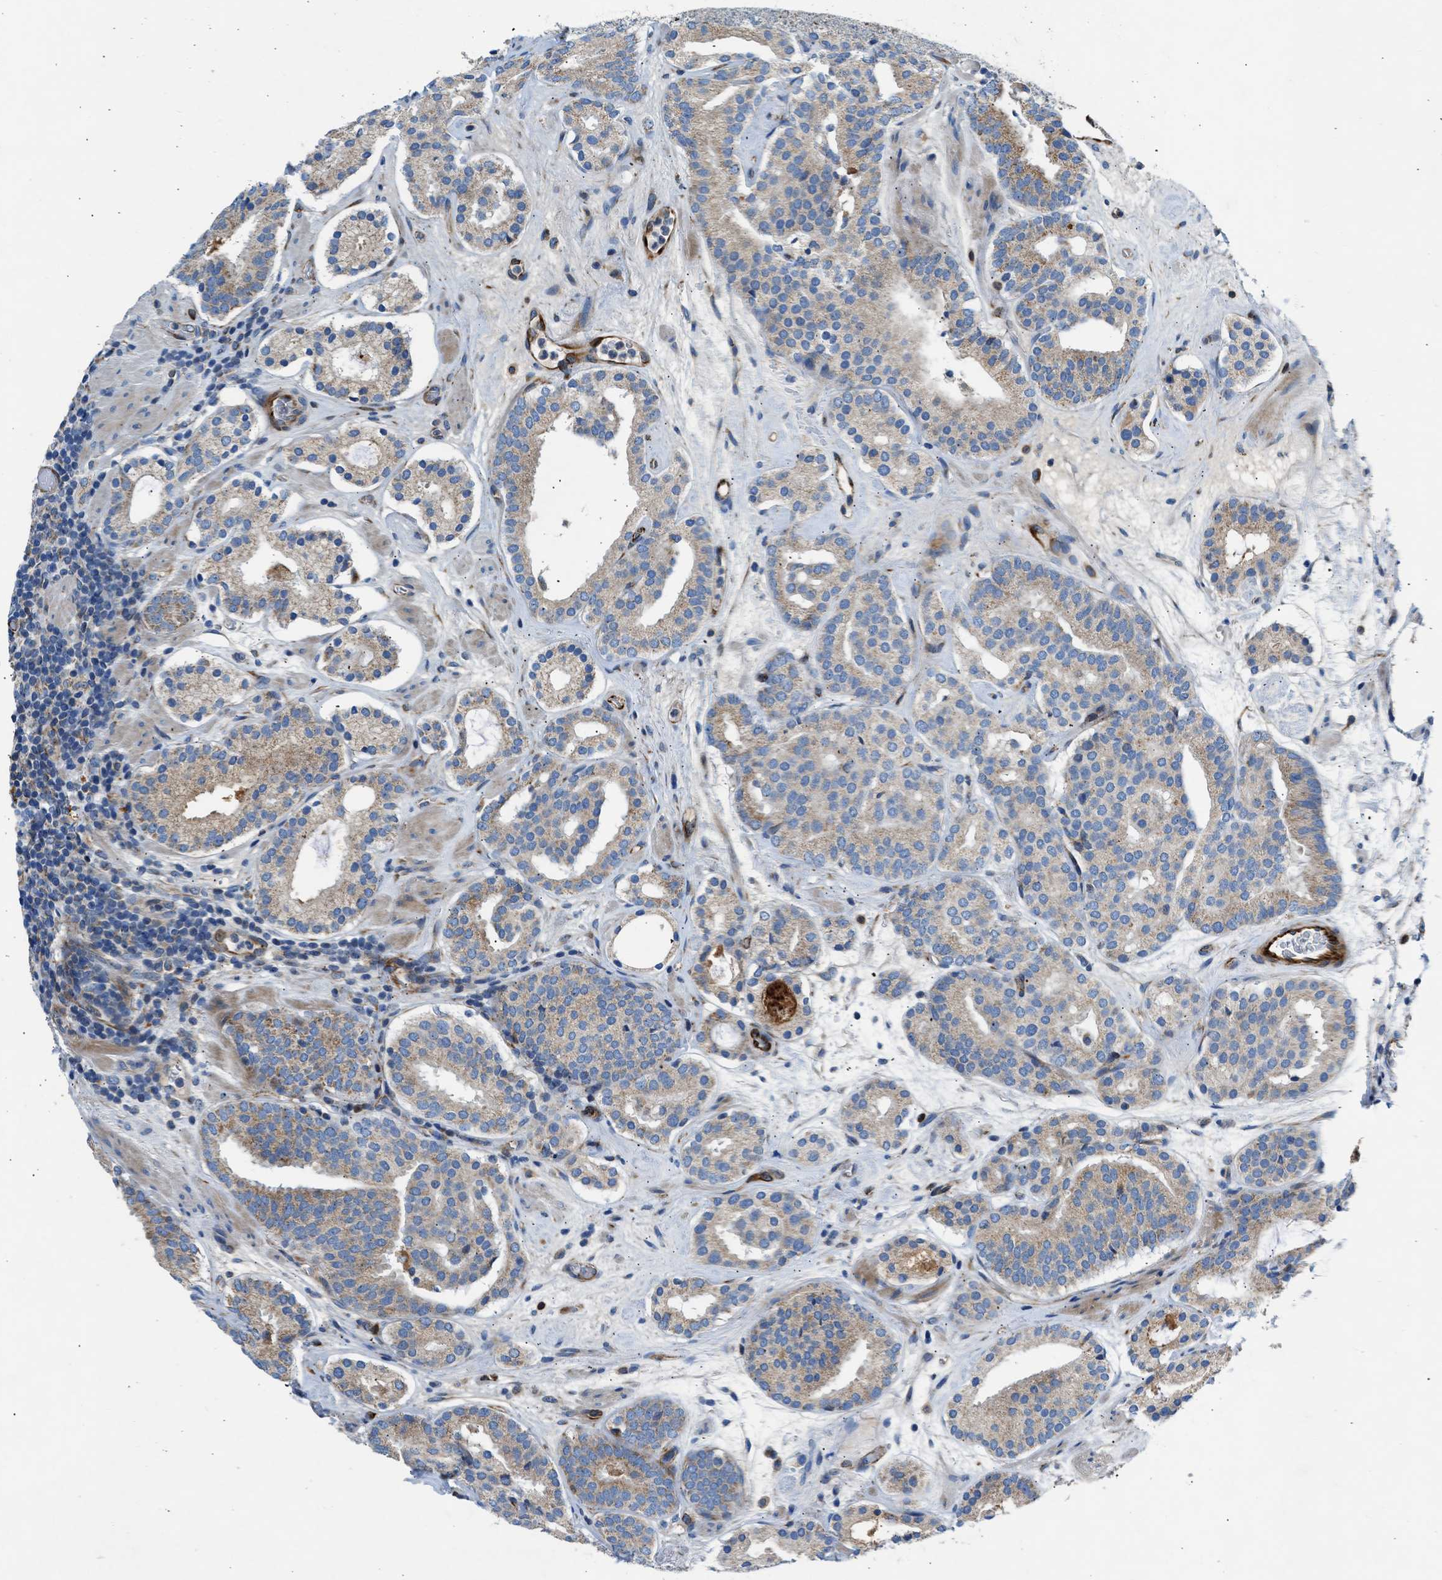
{"staining": {"intensity": "moderate", "quantity": "25%-75%", "location": "cytoplasmic/membranous"}, "tissue": "prostate cancer", "cell_type": "Tumor cells", "image_type": "cancer", "snomed": [{"axis": "morphology", "description": "Adenocarcinoma, Low grade"}, {"axis": "topography", "description": "Prostate"}], "caption": "Immunohistochemistry (IHC) photomicrograph of prostate cancer (adenocarcinoma (low-grade)) stained for a protein (brown), which demonstrates medium levels of moderate cytoplasmic/membranous expression in approximately 25%-75% of tumor cells.", "gene": "ULK4", "patient": {"sex": "male", "age": 69}}